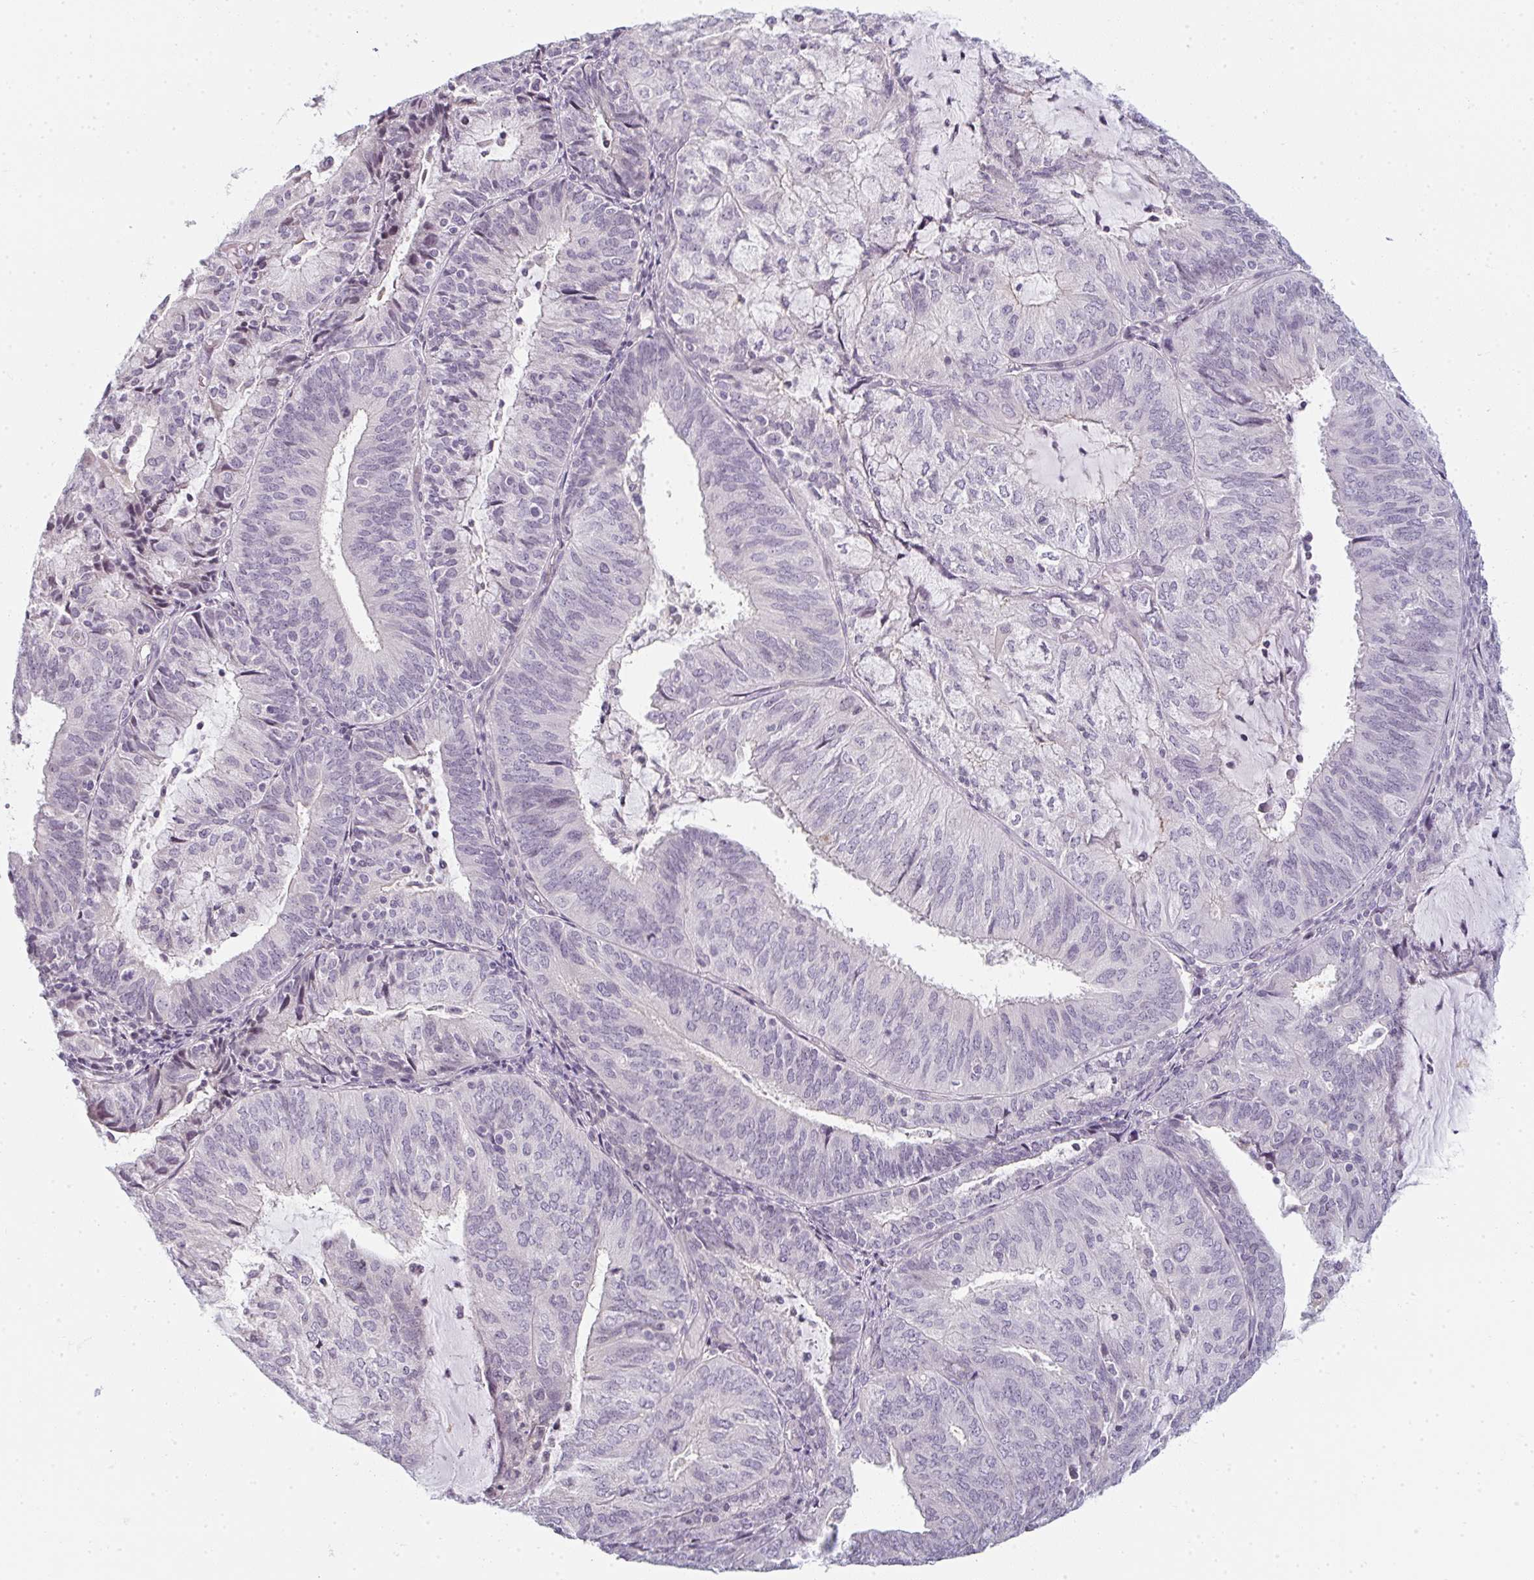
{"staining": {"intensity": "negative", "quantity": "none", "location": "none"}, "tissue": "endometrial cancer", "cell_type": "Tumor cells", "image_type": "cancer", "snomed": [{"axis": "morphology", "description": "Adenocarcinoma, NOS"}, {"axis": "topography", "description": "Endometrium"}], "caption": "Immunohistochemistry (IHC) of endometrial cancer shows no expression in tumor cells.", "gene": "RBBP6", "patient": {"sex": "female", "age": 81}}